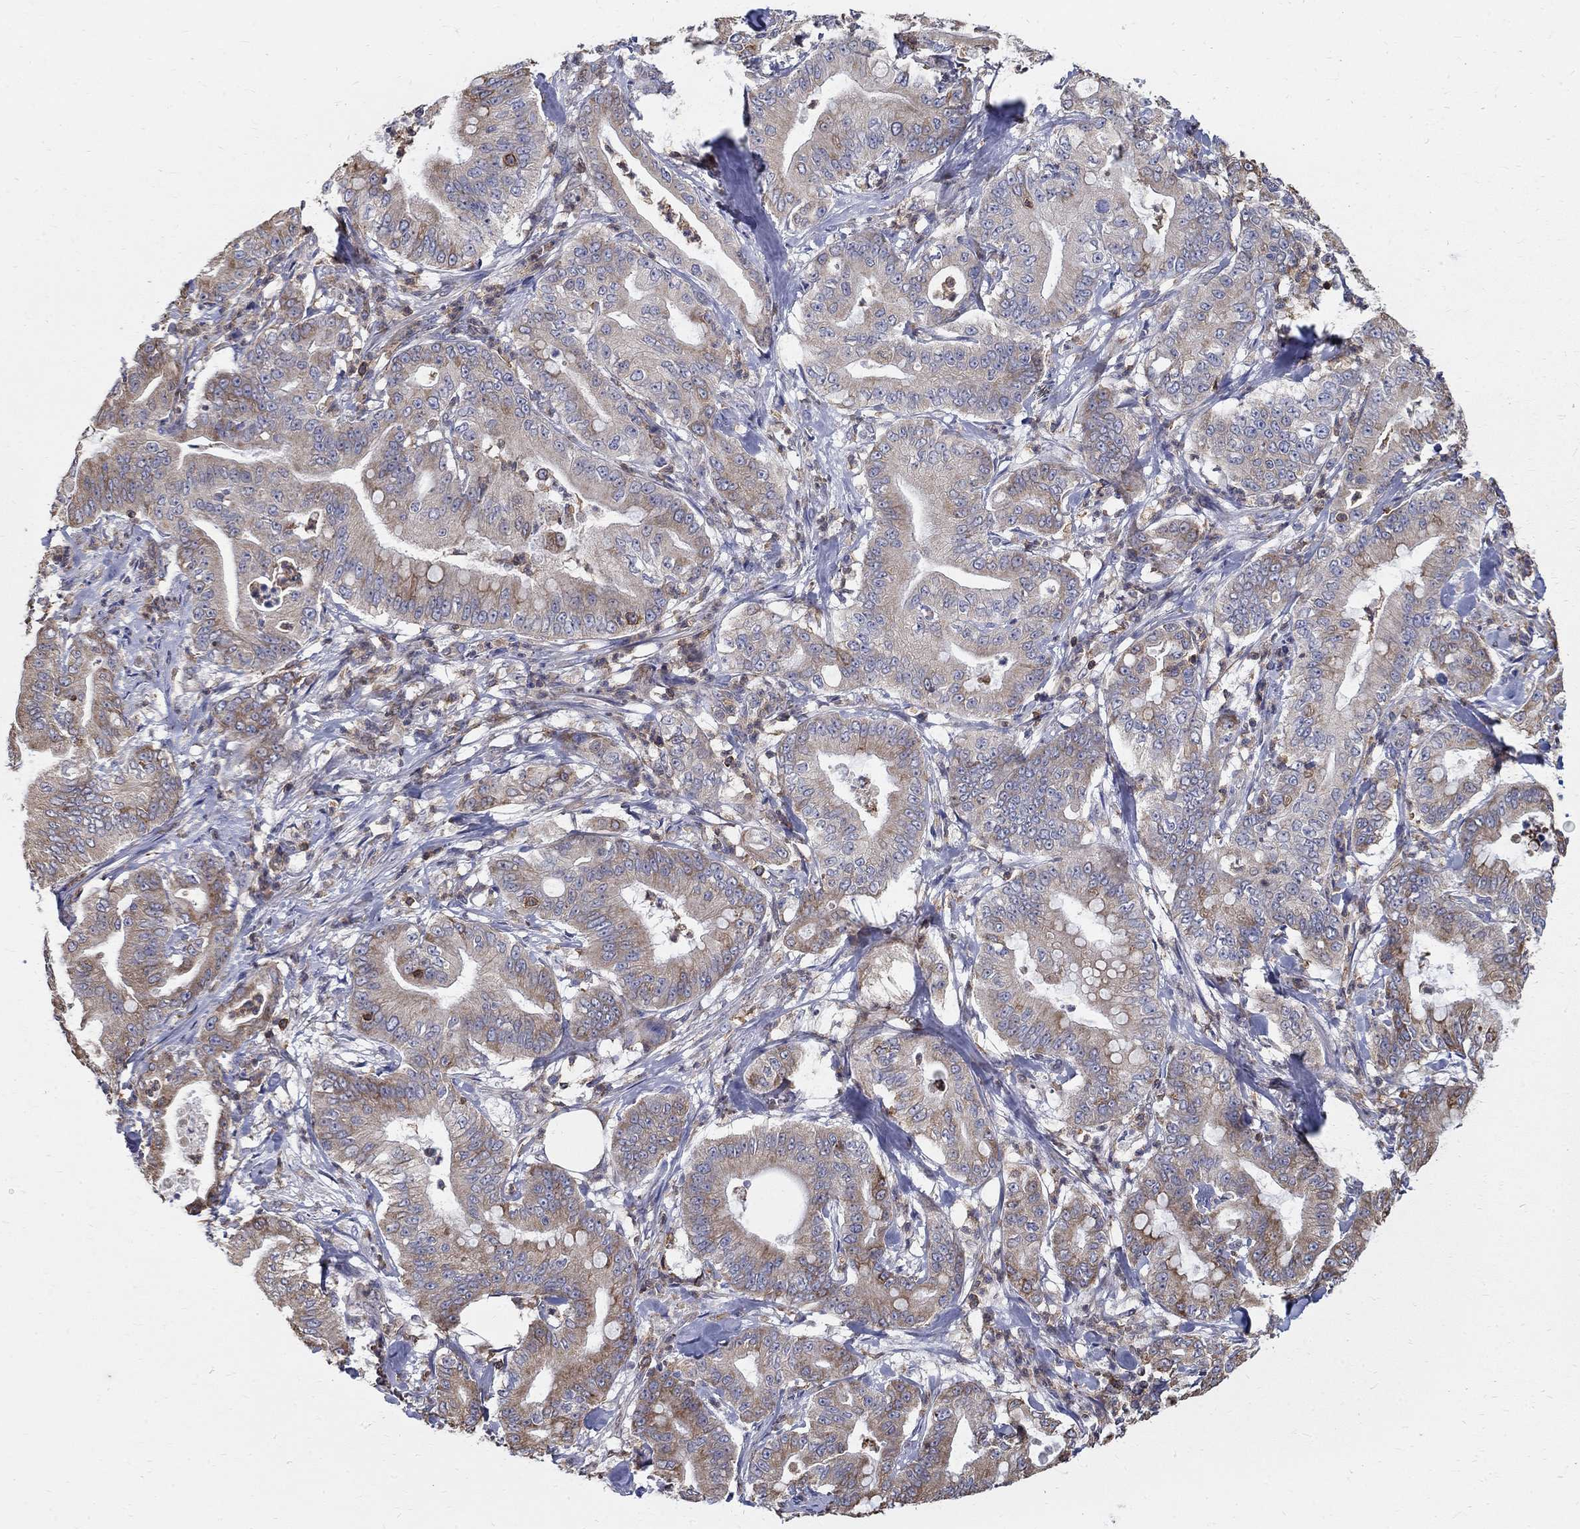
{"staining": {"intensity": "weak", "quantity": "25%-75%", "location": "cytoplasmic/membranous"}, "tissue": "pancreatic cancer", "cell_type": "Tumor cells", "image_type": "cancer", "snomed": [{"axis": "morphology", "description": "Adenocarcinoma, NOS"}, {"axis": "topography", "description": "Pancreas"}], "caption": "Adenocarcinoma (pancreatic) stained for a protein (brown) reveals weak cytoplasmic/membranous positive positivity in about 25%-75% of tumor cells.", "gene": "AGAP2", "patient": {"sex": "male", "age": 71}}